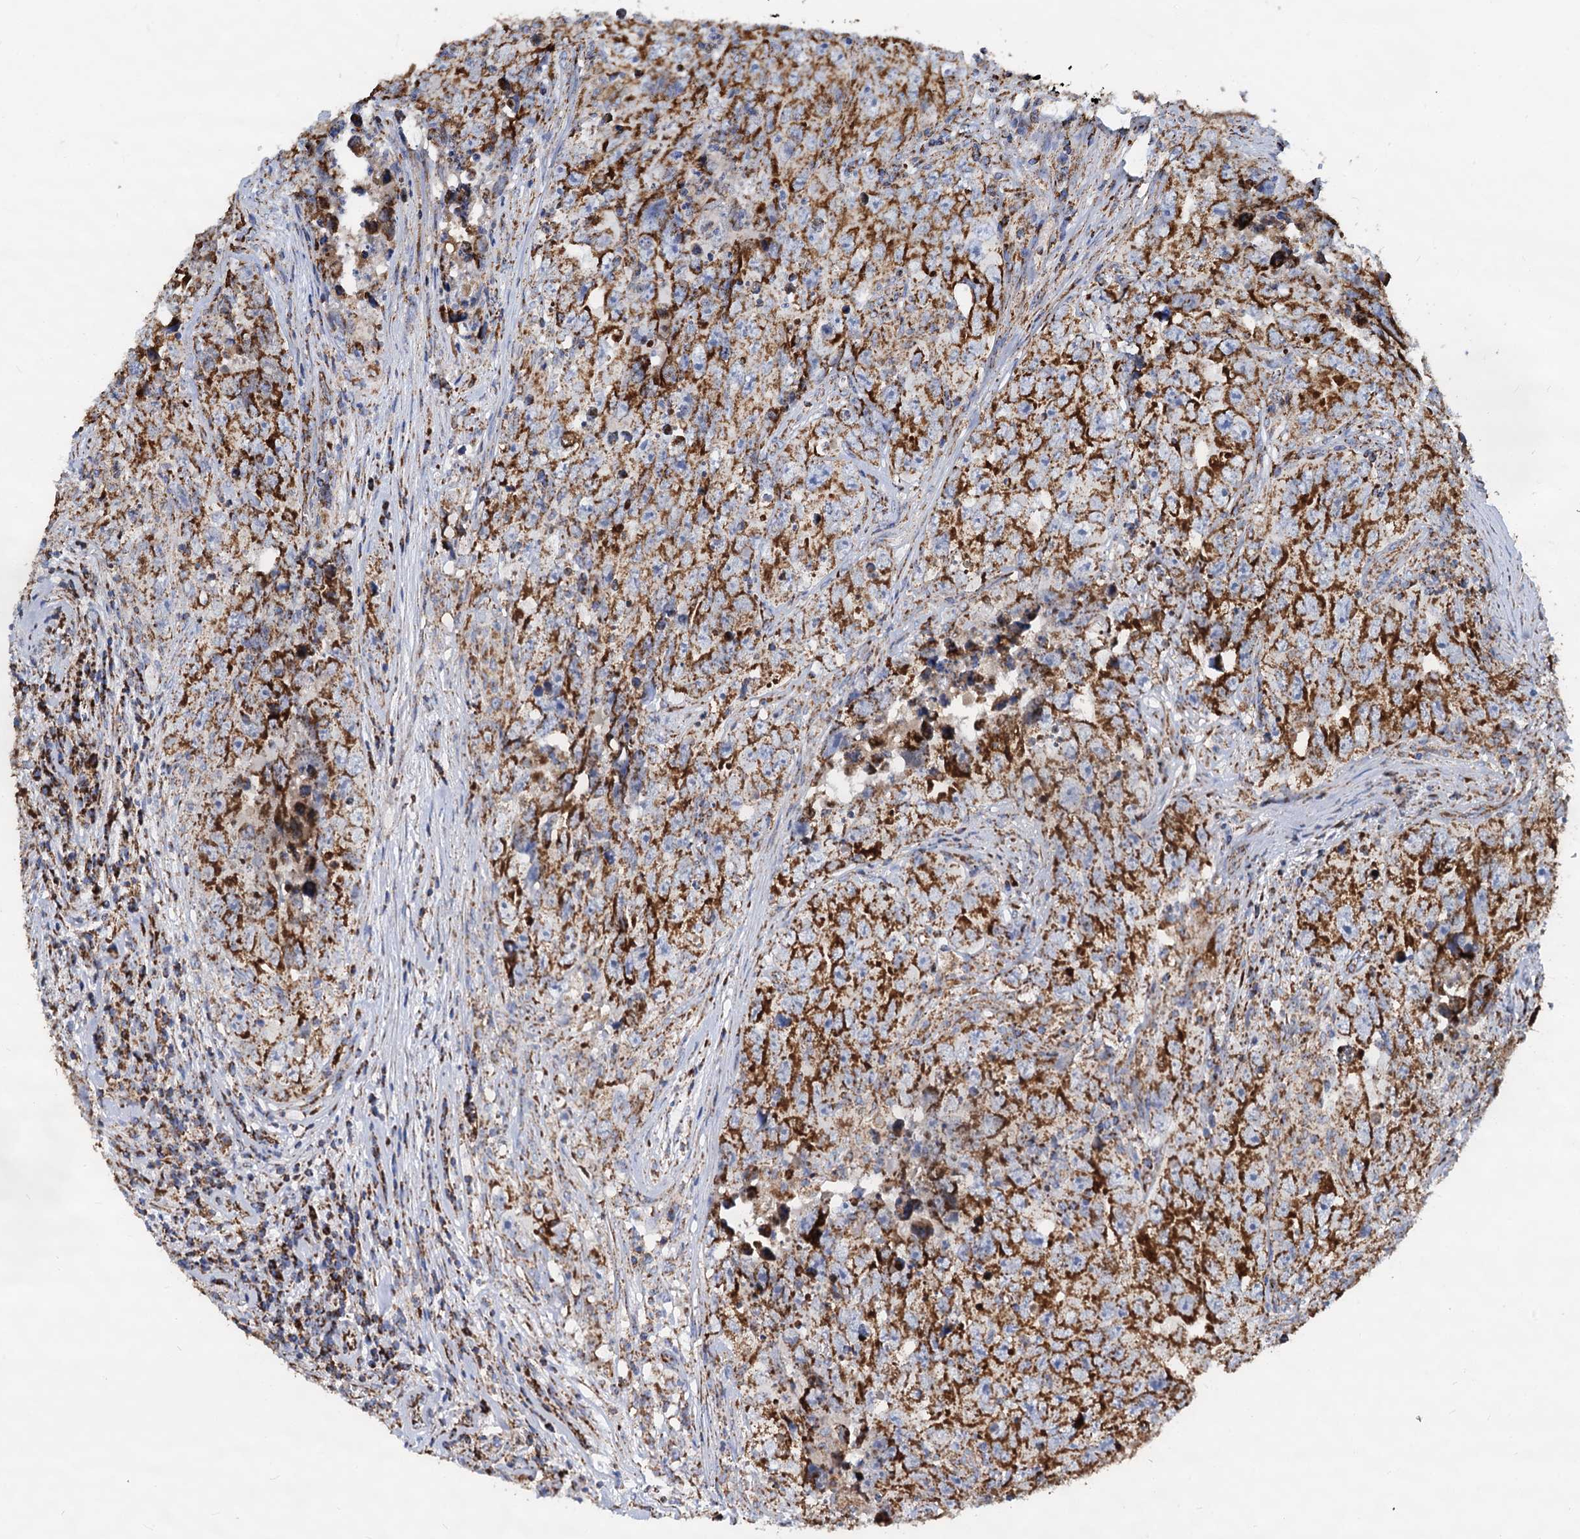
{"staining": {"intensity": "strong", "quantity": ">75%", "location": "cytoplasmic/membranous"}, "tissue": "testis cancer", "cell_type": "Tumor cells", "image_type": "cancer", "snomed": [{"axis": "morphology", "description": "Seminoma, NOS"}, {"axis": "morphology", "description": "Carcinoma, Embryonal, NOS"}, {"axis": "topography", "description": "Testis"}], "caption": "Human seminoma (testis) stained with a protein marker reveals strong staining in tumor cells.", "gene": "TIMM10", "patient": {"sex": "male", "age": 43}}